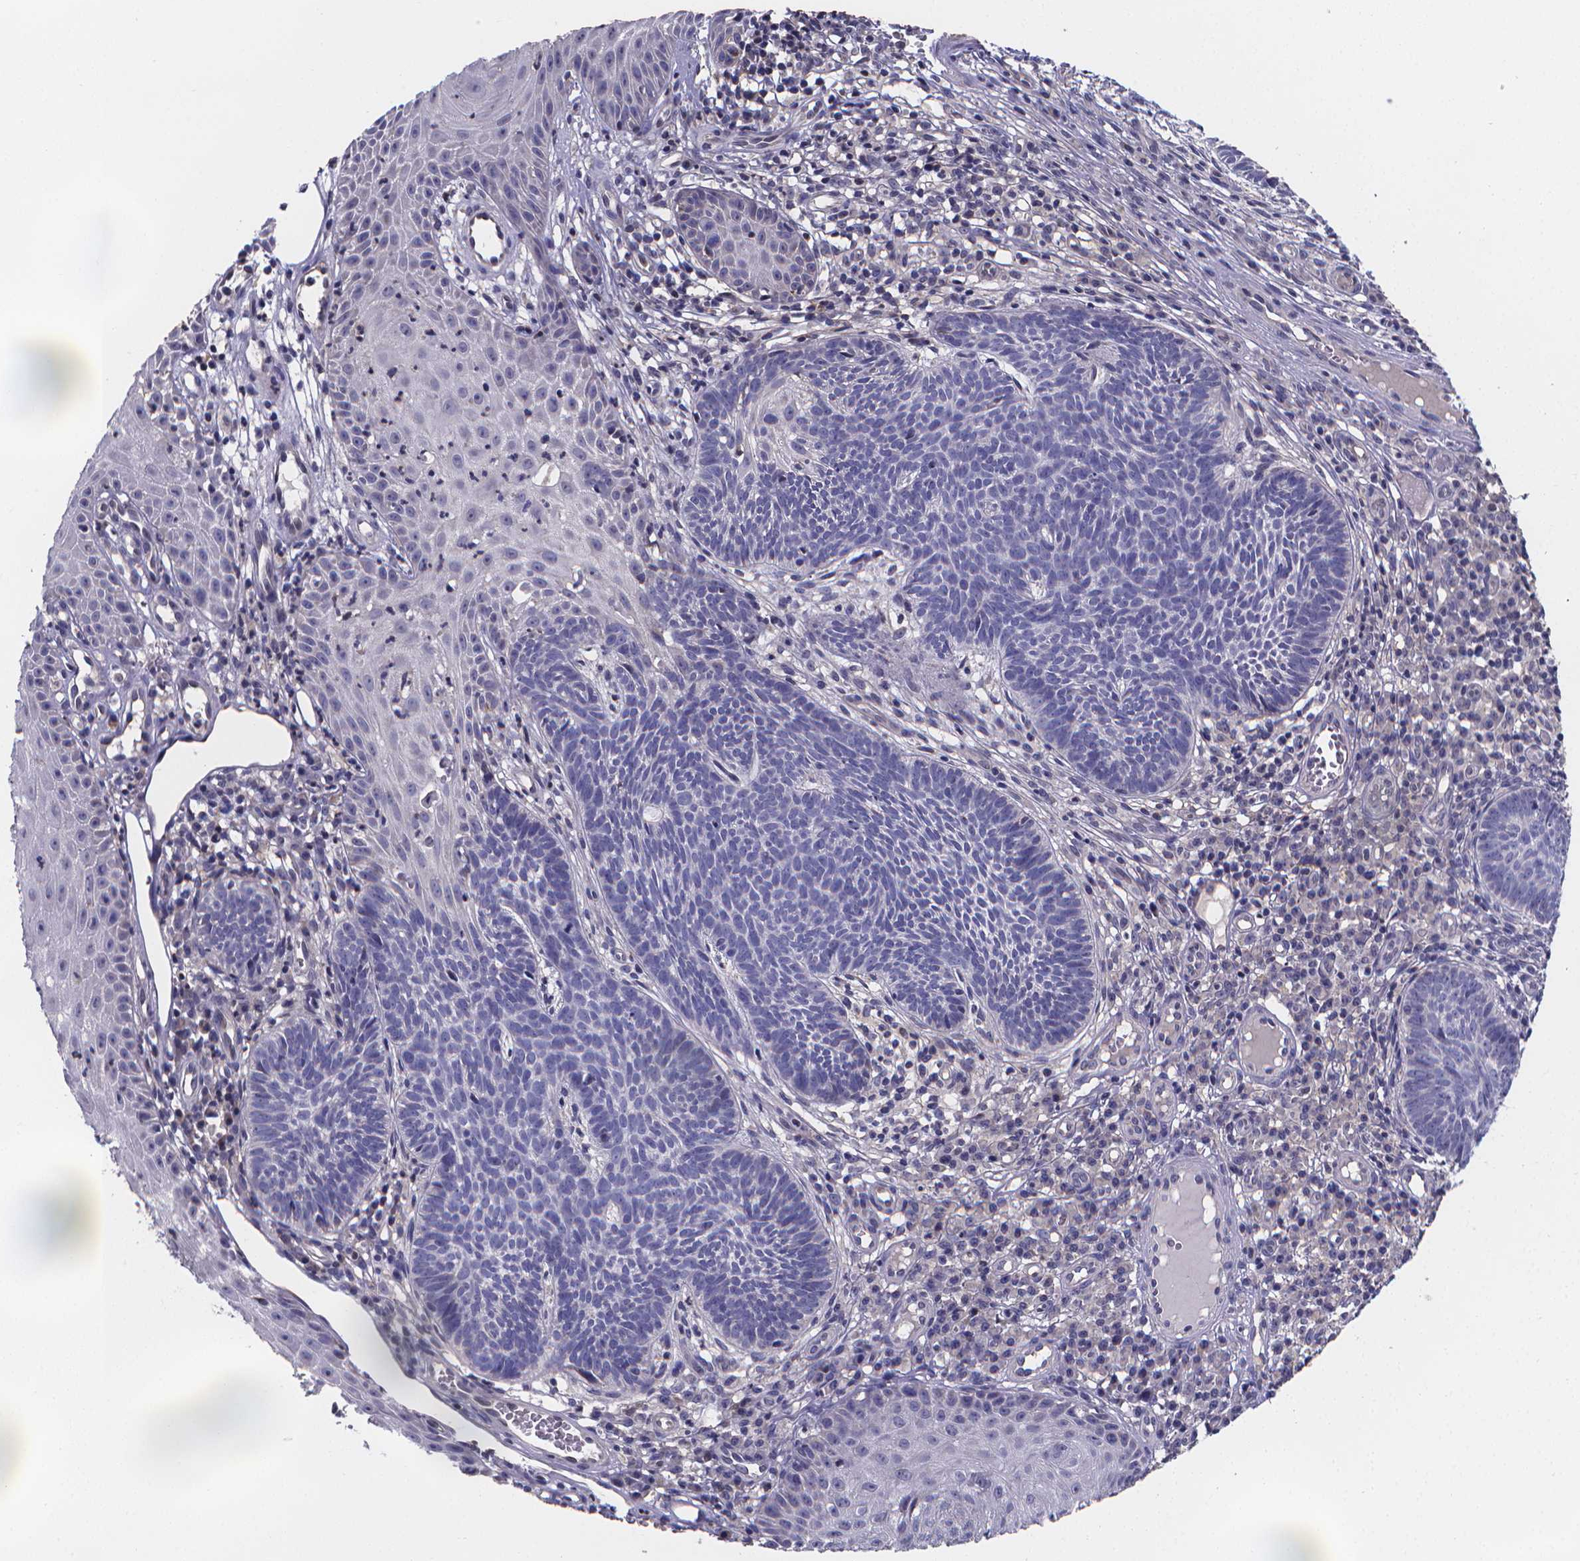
{"staining": {"intensity": "negative", "quantity": "none", "location": "none"}, "tissue": "skin cancer", "cell_type": "Tumor cells", "image_type": "cancer", "snomed": [{"axis": "morphology", "description": "Basal cell carcinoma"}, {"axis": "topography", "description": "Skin"}], "caption": "Tumor cells show no significant protein positivity in skin basal cell carcinoma. (Stains: DAB IHC with hematoxylin counter stain, Microscopy: brightfield microscopy at high magnification).", "gene": "PAH", "patient": {"sex": "male", "age": 59}}